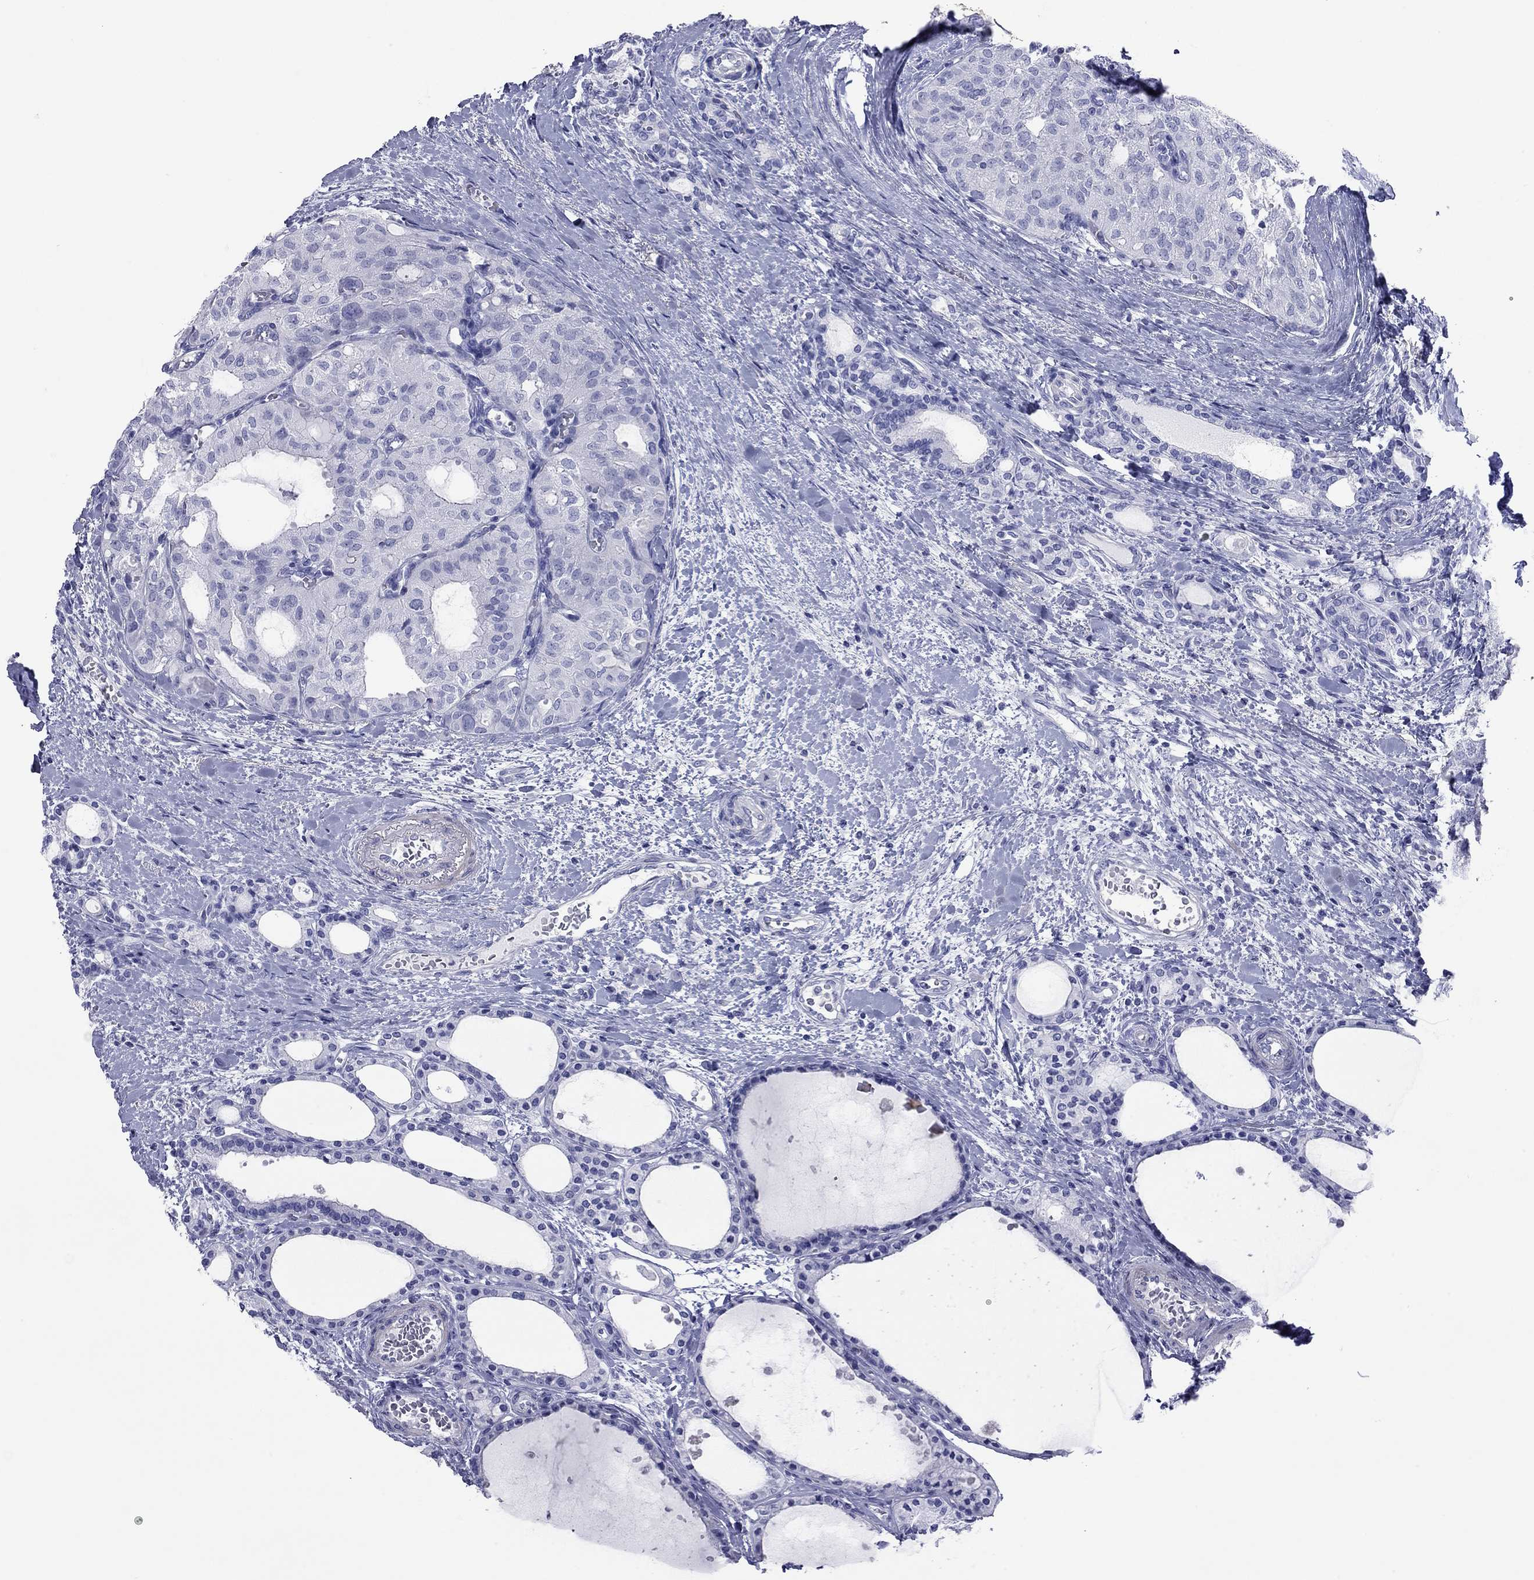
{"staining": {"intensity": "negative", "quantity": "none", "location": "none"}, "tissue": "thyroid cancer", "cell_type": "Tumor cells", "image_type": "cancer", "snomed": [{"axis": "morphology", "description": "Follicular adenoma carcinoma, NOS"}, {"axis": "topography", "description": "Thyroid gland"}], "caption": "This is an IHC micrograph of human thyroid cancer (follicular adenoma carcinoma). There is no expression in tumor cells.", "gene": "ACTL7B", "patient": {"sex": "male", "age": 75}}